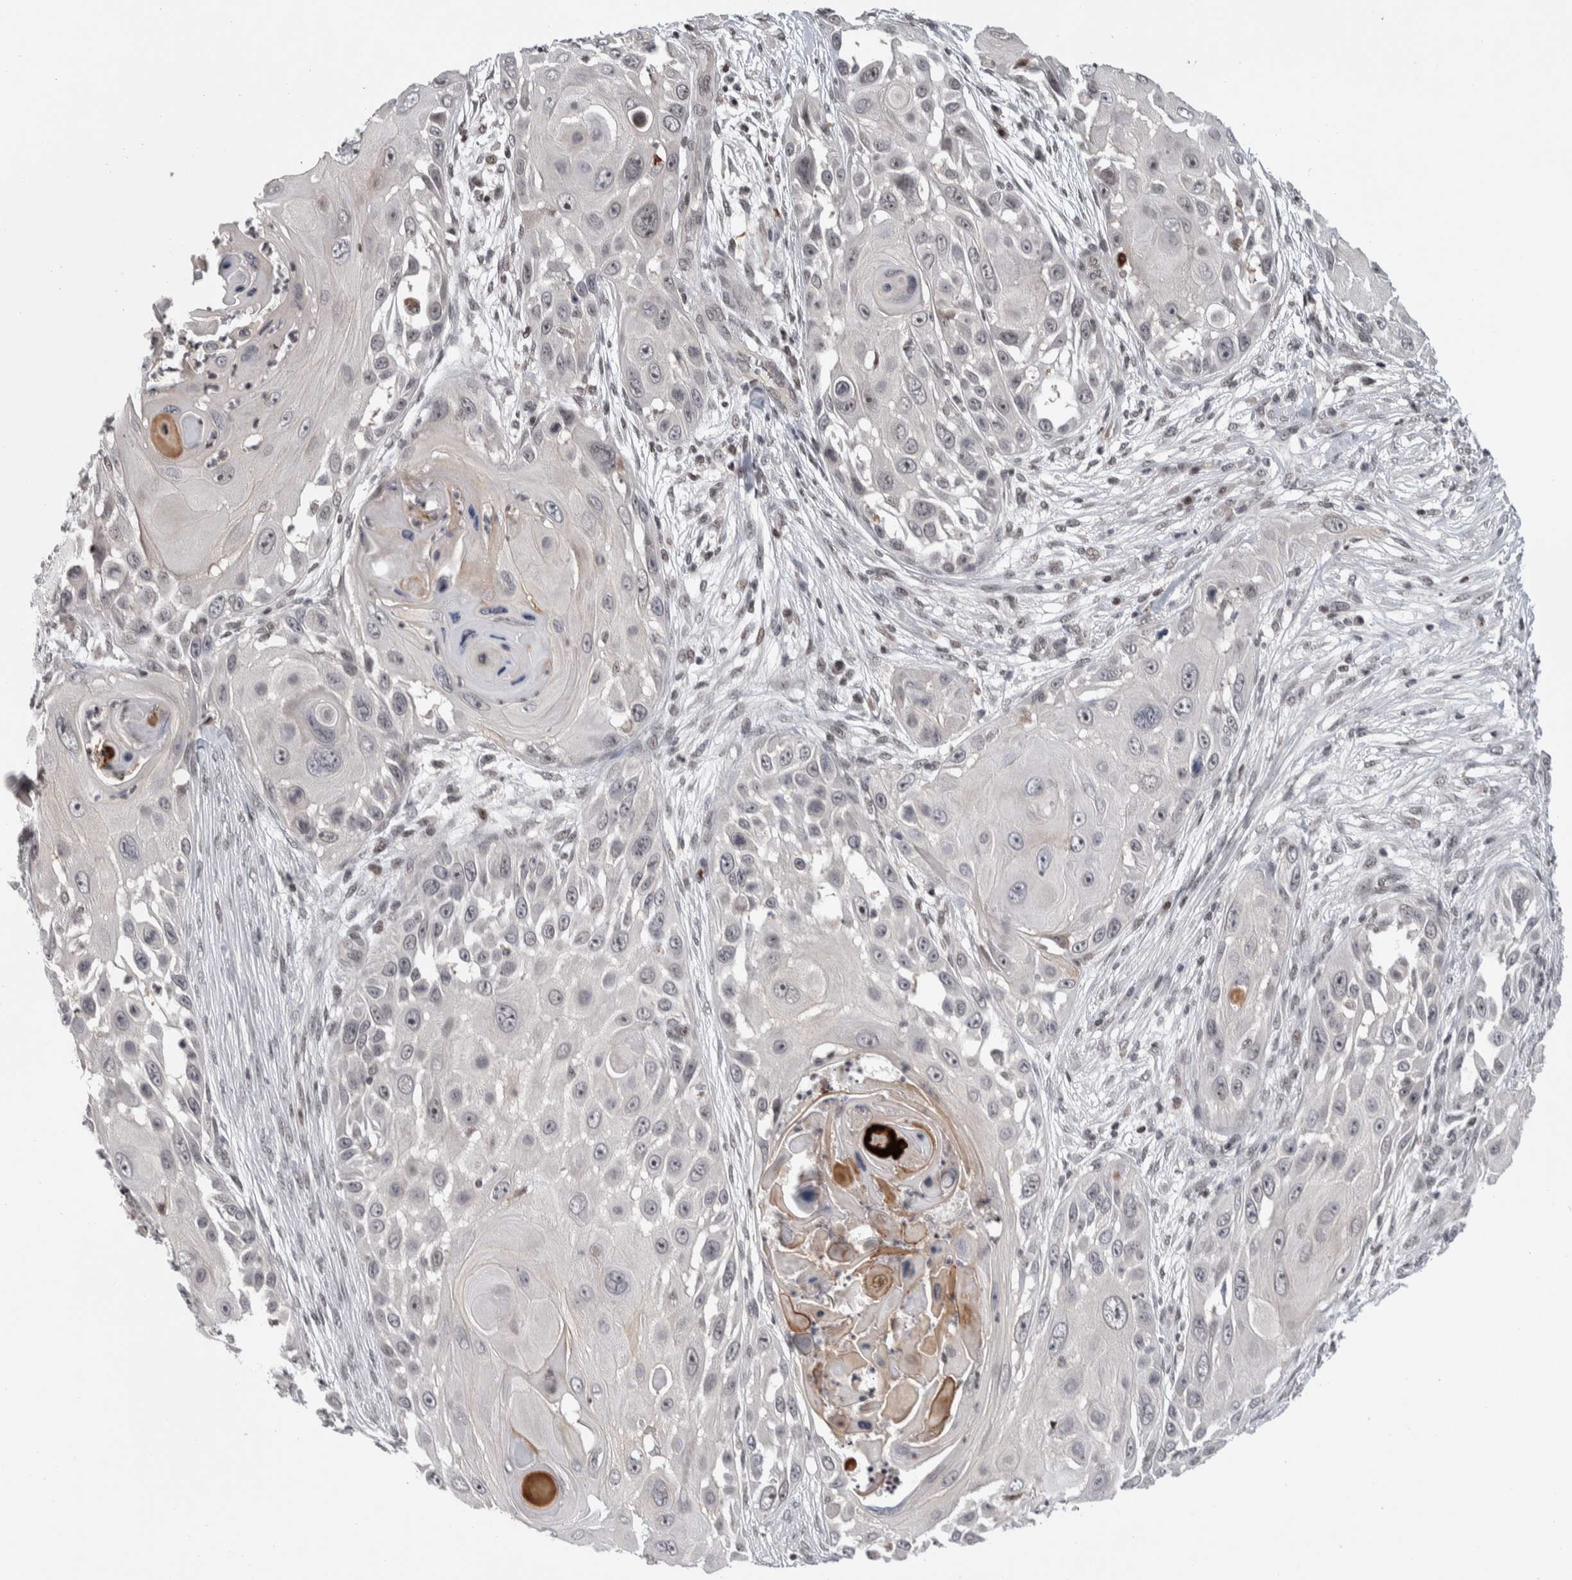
{"staining": {"intensity": "weak", "quantity": "<25%", "location": "nuclear"}, "tissue": "skin cancer", "cell_type": "Tumor cells", "image_type": "cancer", "snomed": [{"axis": "morphology", "description": "Squamous cell carcinoma, NOS"}, {"axis": "topography", "description": "Skin"}], "caption": "This is an IHC micrograph of human squamous cell carcinoma (skin). There is no expression in tumor cells.", "gene": "ZSCAN21", "patient": {"sex": "female", "age": 44}}